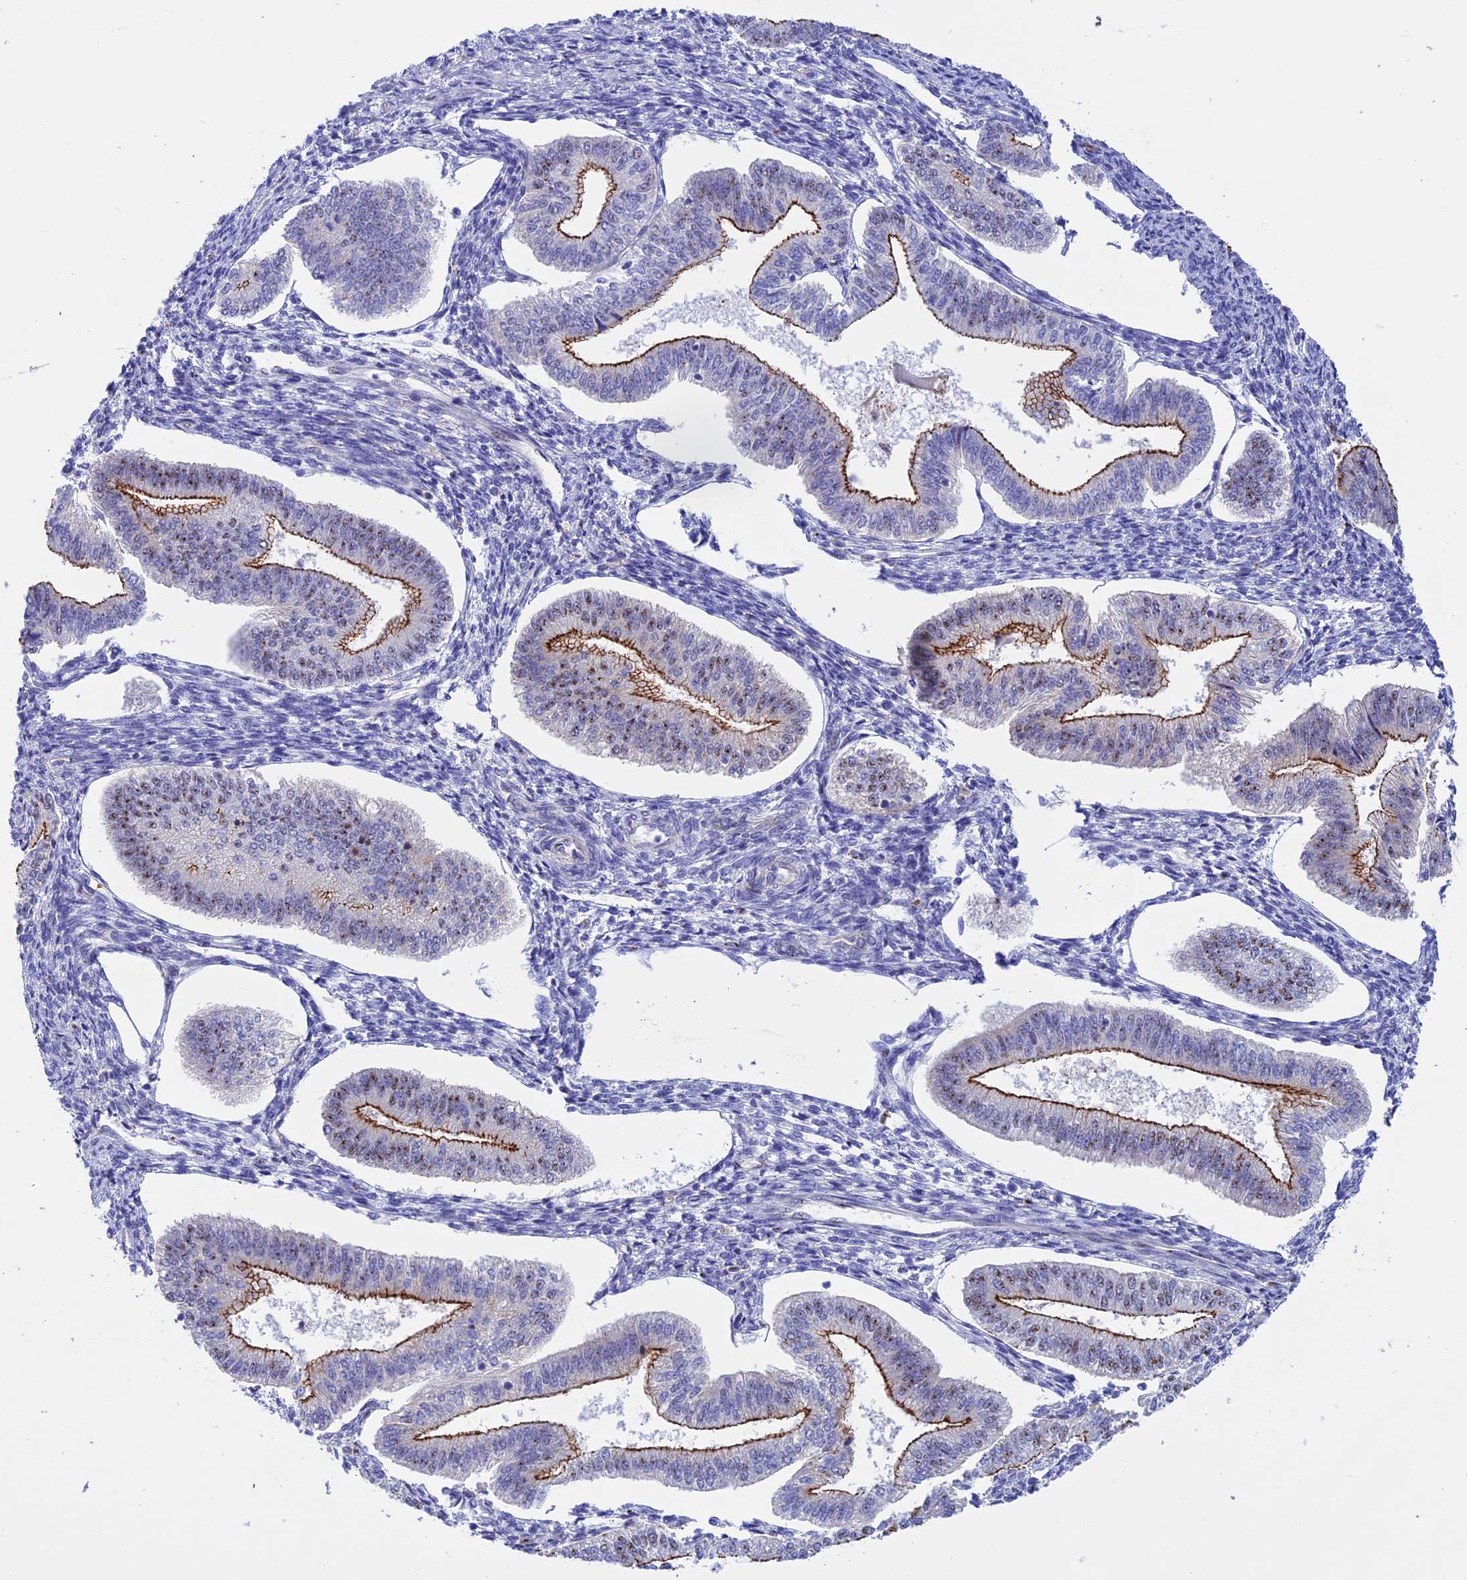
{"staining": {"intensity": "negative", "quantity": "none", "location": "none"}, "tissue": "endometrium", "cell_type": "Cells in endometrial stroma", "image_type": "normal", "snomed": [{"axis": "morphology", "description": "Normal tissue, NOS"}, {"axis": "topography", "description": "Endometrium"}], "caption": "Benign endometrium was stained to show a protein in brown. There is no significant expression in cells in endometrial stroma. (DAB (3,3'-diaminobenzidine) immunohistochemistry (IHC) with hematoxylin counter stain).", "gene": "GK5", "patient": {"sex": "female", "age": 34}}